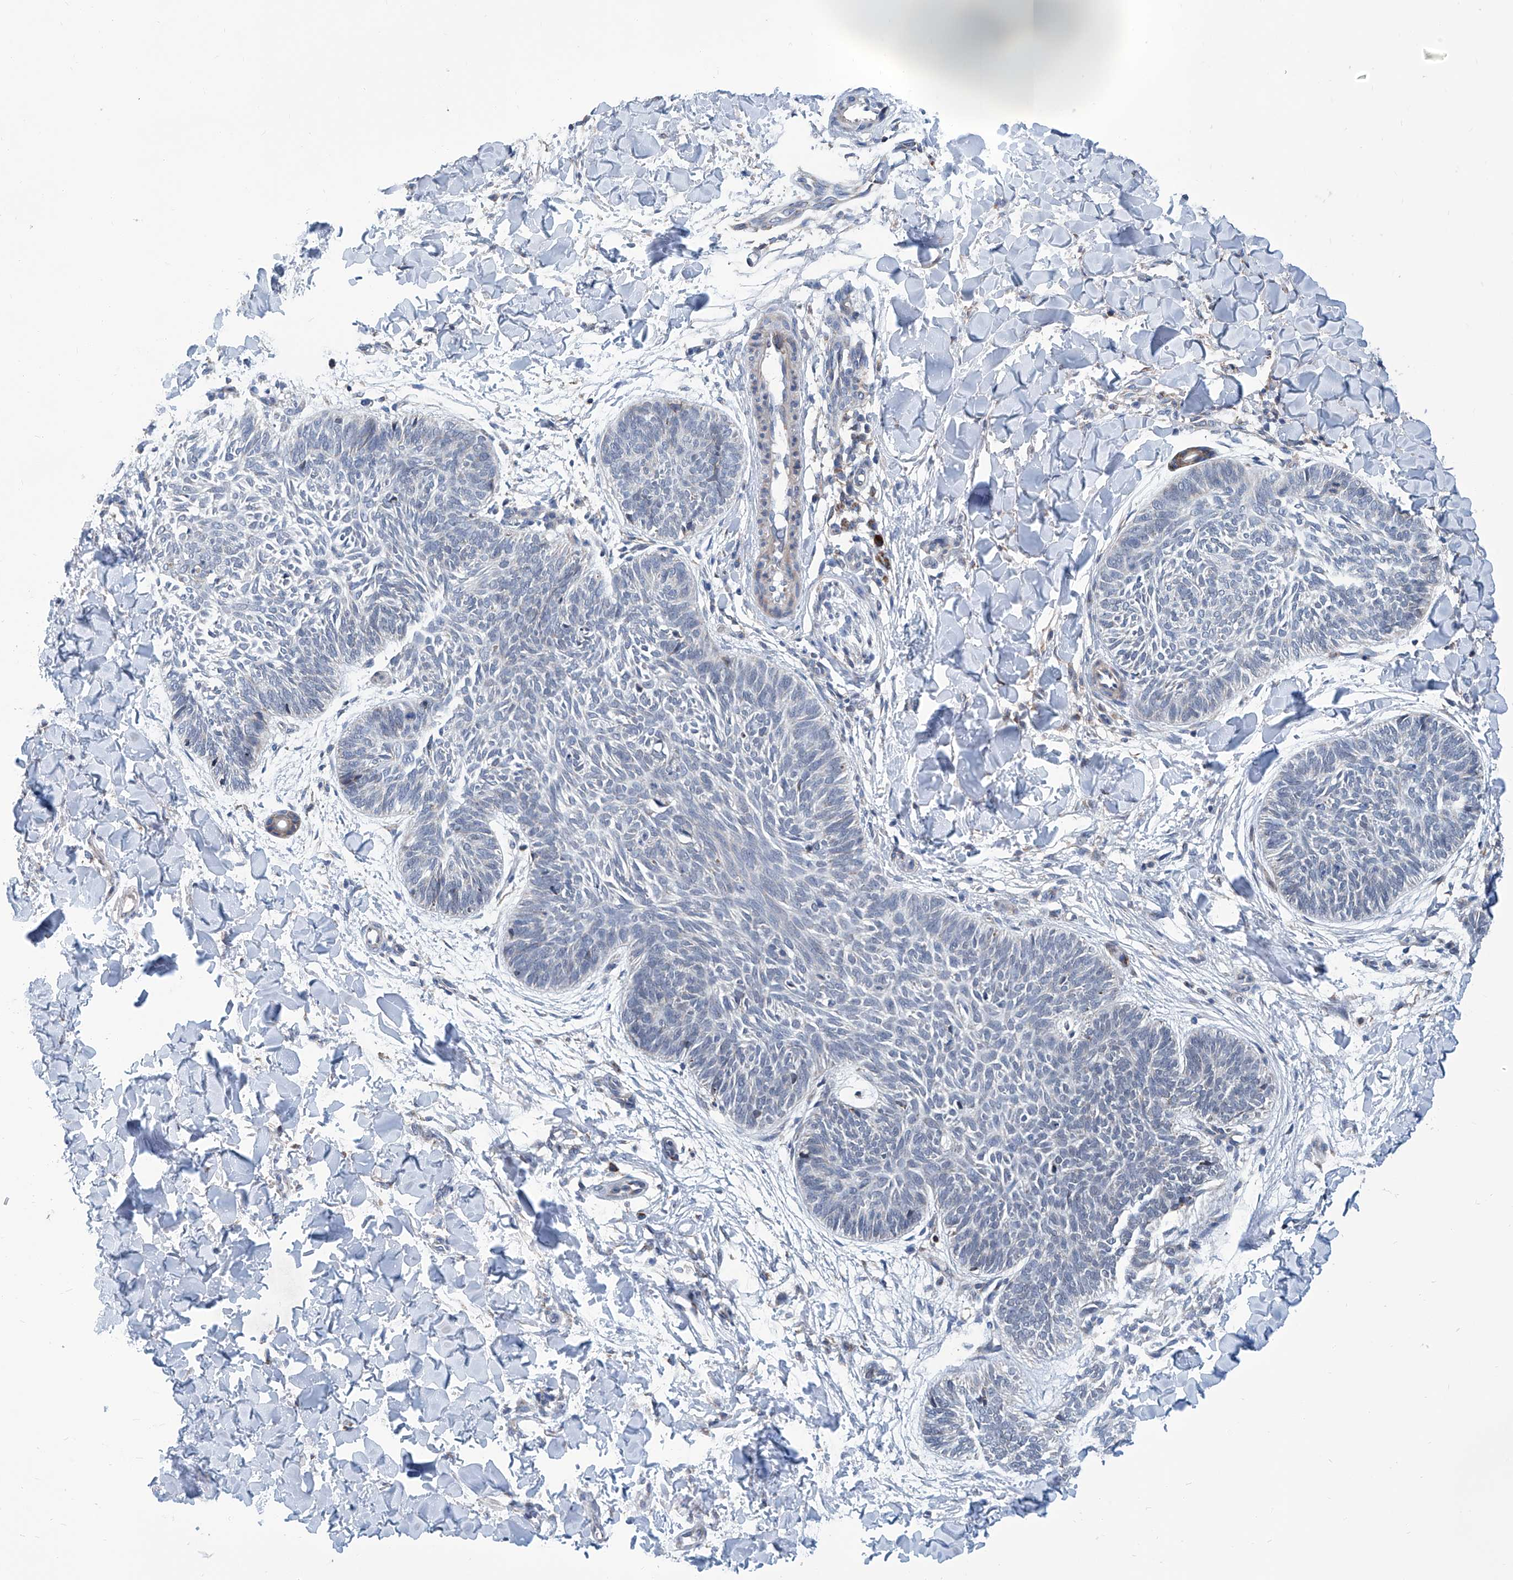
{"staining": {"intensity": "negative", "quantity": "none", "location": "none"}, "tissue": "skin cancer", "cell_type": "Tumor cells", "image_type": "cancer", "snomed": [{"axis": "morphology", "description": "Normal tissue, NOS"}, {"axis": "morphology", "description": "Basal cell carcinoma"}, {"axis": "topography", "description": "Skin"}], "caption": "Photomicrograph shows no significant protein positivity in tumor cells of skin cancer.", "gene": "USP48", "patient": {"sex": "male", "age": 50}}